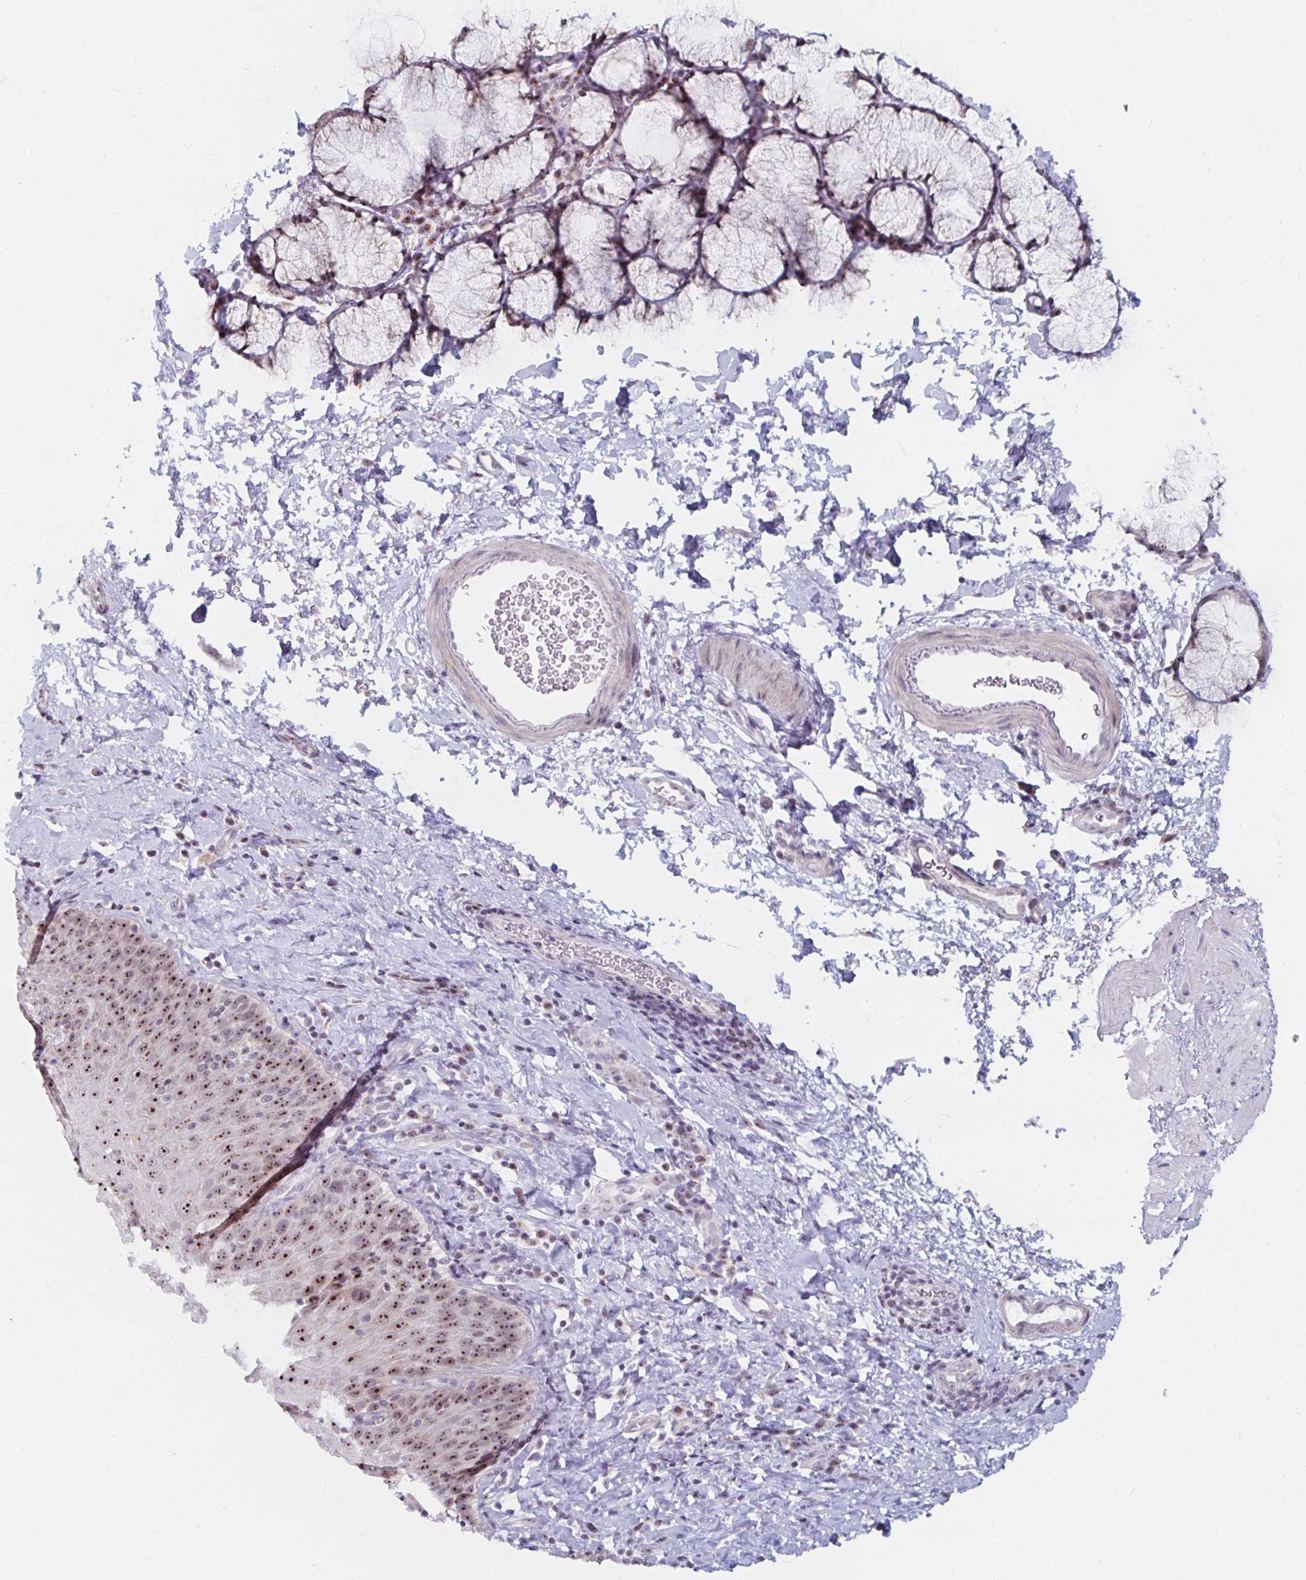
{"staining": {"intensity": "strong", "quantity": ">75%", "location": "nuclear"}, "tissue": "esophagus", "cell_type": "Squamous epithelial cells", "image_type": "normal", "snomed": [{"axis": "morphology", "description": "Normal tissue, NOS"}, {"axis": "topography", "description": "Esophagus"}], "caption": "Esophagus stained with immunohistochemistry (IHC) displays strong nuclear positivity in about >75% of squamous epithelial cells.", "gene": "NUP85", "patient": {"sex": "female", "age": 61}}